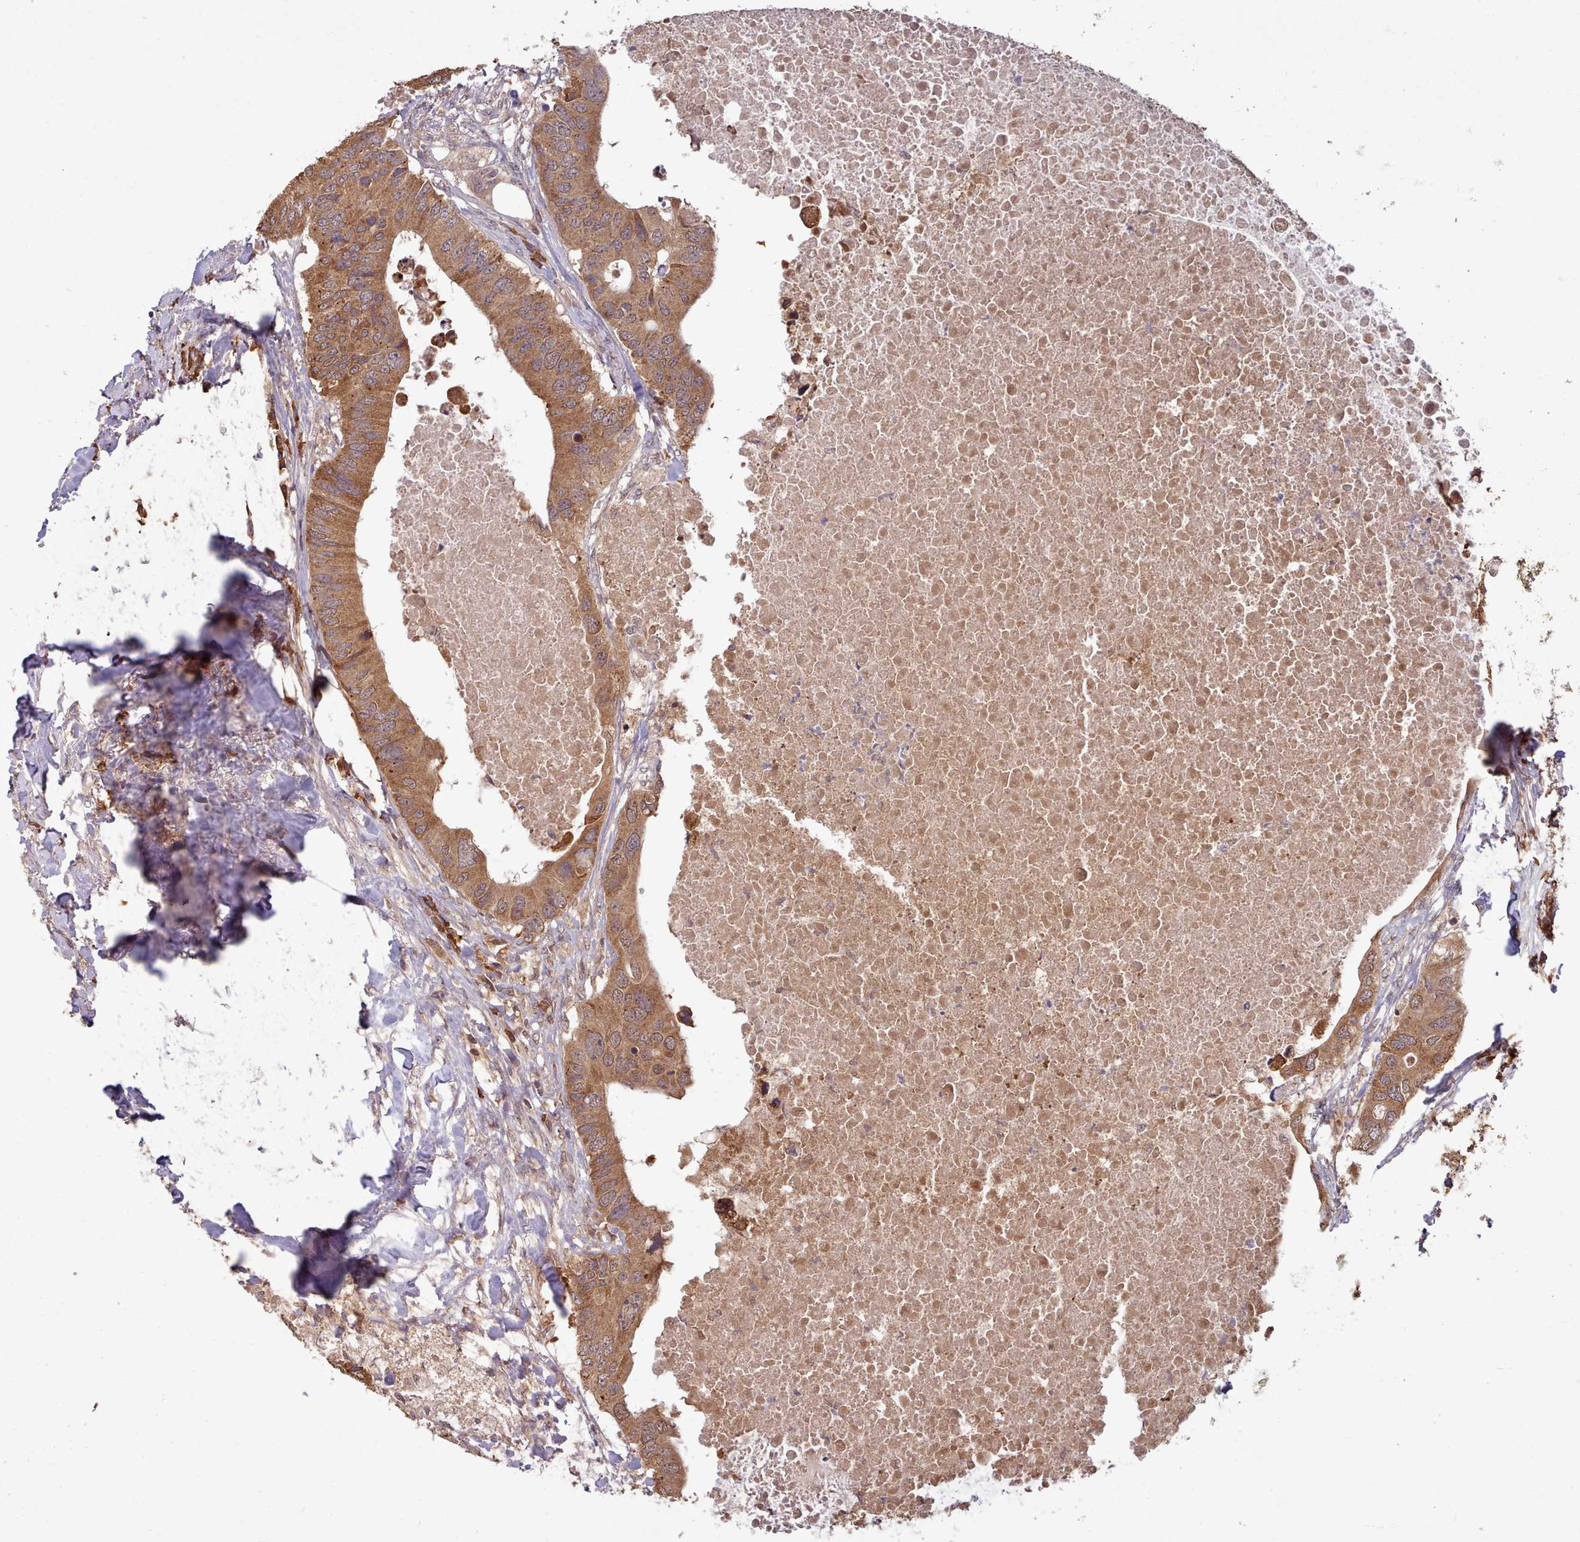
{"staining": {"intensity": "moderate", "quantity": ">75%", "location": "cytoplasmic/membranous"}, "tissue": "colorectal cancer", "cell_type": "Tumor cells", "image_type": "cancer", "snomed": [{"axis": "morphology", "description": "Adenocarcinoma, NOS"}, {"axis": "topography", "description": "Colon"}], "caption": "This is a histology image of immunohistochemistry staining of colorectal cancer (adenocarcinoma), which shows moderate expression in the cytoplasmic/membranous of tumor cells.", "gene": "PIP4P1", "patient": {"sex": "male", "age": 71}}